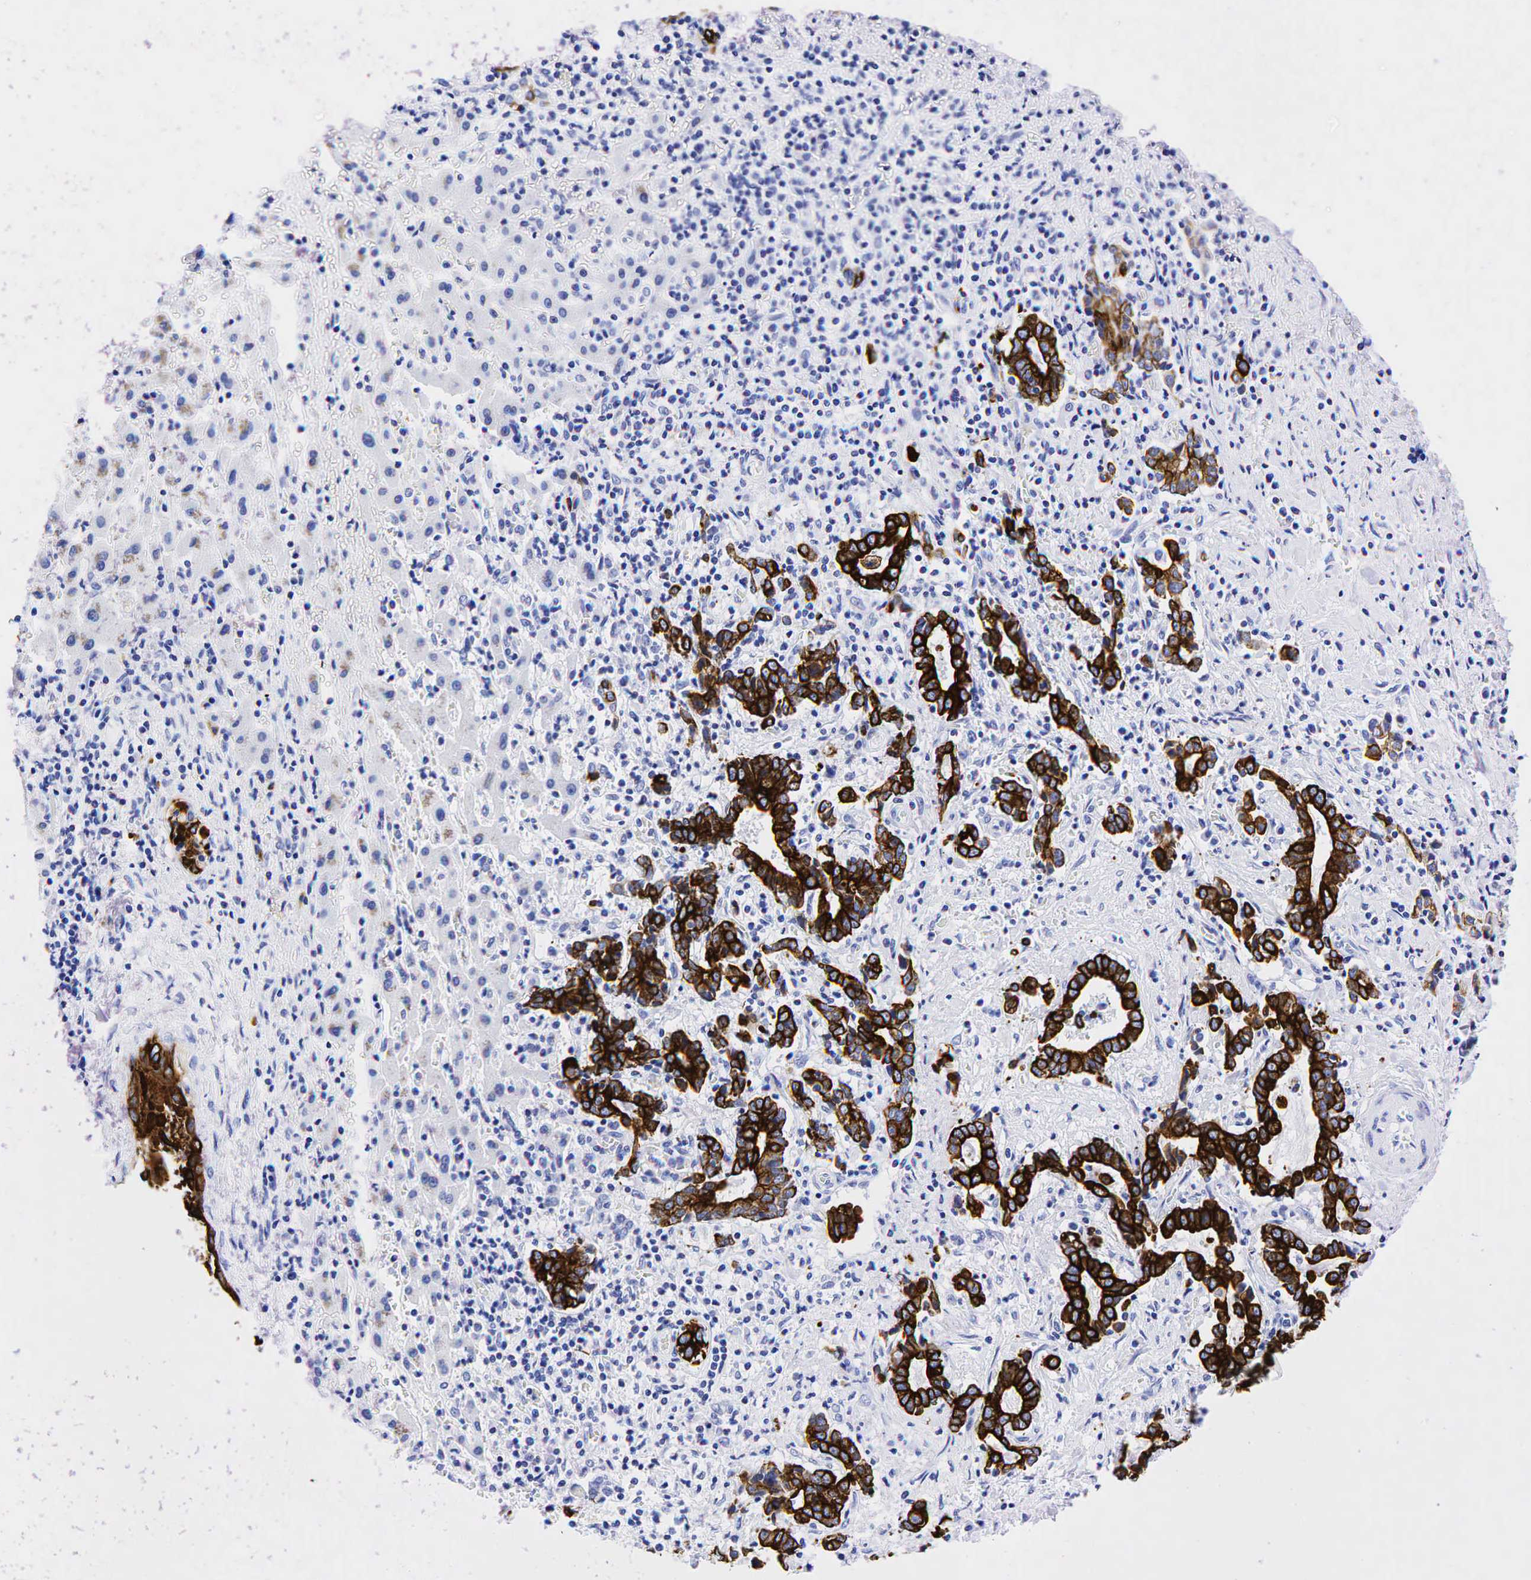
{"staining": {"intensity": "strong", "quantity": ">75%", "location": "cytoplasmic/membranous"}, "tissue": "liver cancer", "cell_type": "Tumor cells", "image_type": "cancer", "snomed": [{"axis": "morphology", "description": "Cholangiocarcinoma"}, {"axis": "topography", "description": "Liver"}], "caption": "This micrograph exhibits immunohistochemistry (IHC) staining of liver cancer, with high strong cytoplasmic/membranous positivity in approximately >75% of tumor cells.", "gene": "KRT19", "patient": {"sex": "male", "age": 57}}